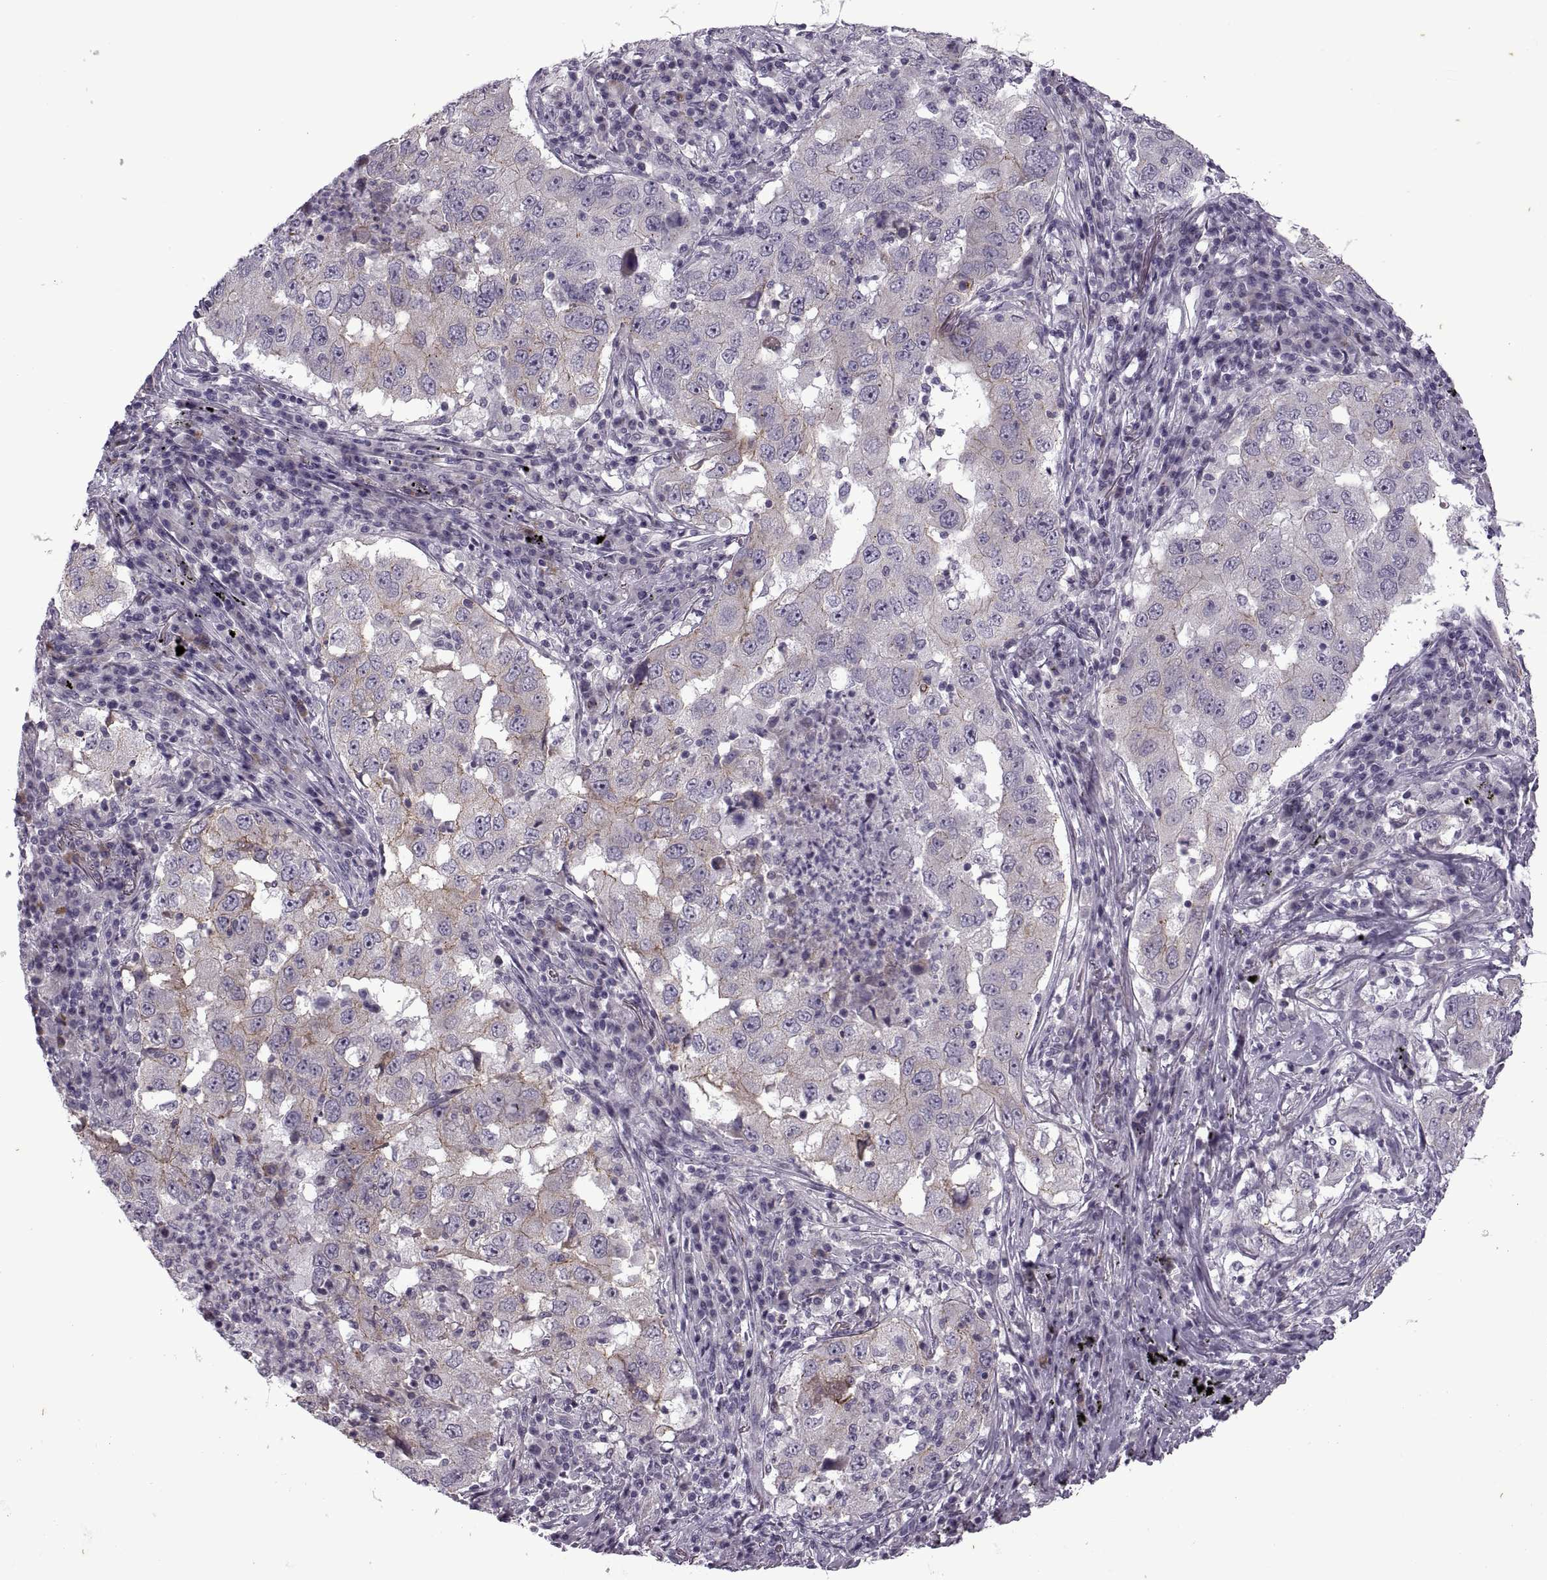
{"staining": {"intensity": "negative", "quantity": "none", "location": "none"}, "tissue": "lung cancer", "cell_type": "Tumor cells", "image_type": "cancer", "snomed": [{"axis": "morphology", "description": "Adenocarcinoma, NOS"}, {"axis": "topography", "description": "Lung"}], "caption": "Lung adenocarcinoma was stained to show a protein in brown. There is no significant staining in tumor cells.", "gene": "RIPK4", "patient": {"sex": "male", "age": 73}}